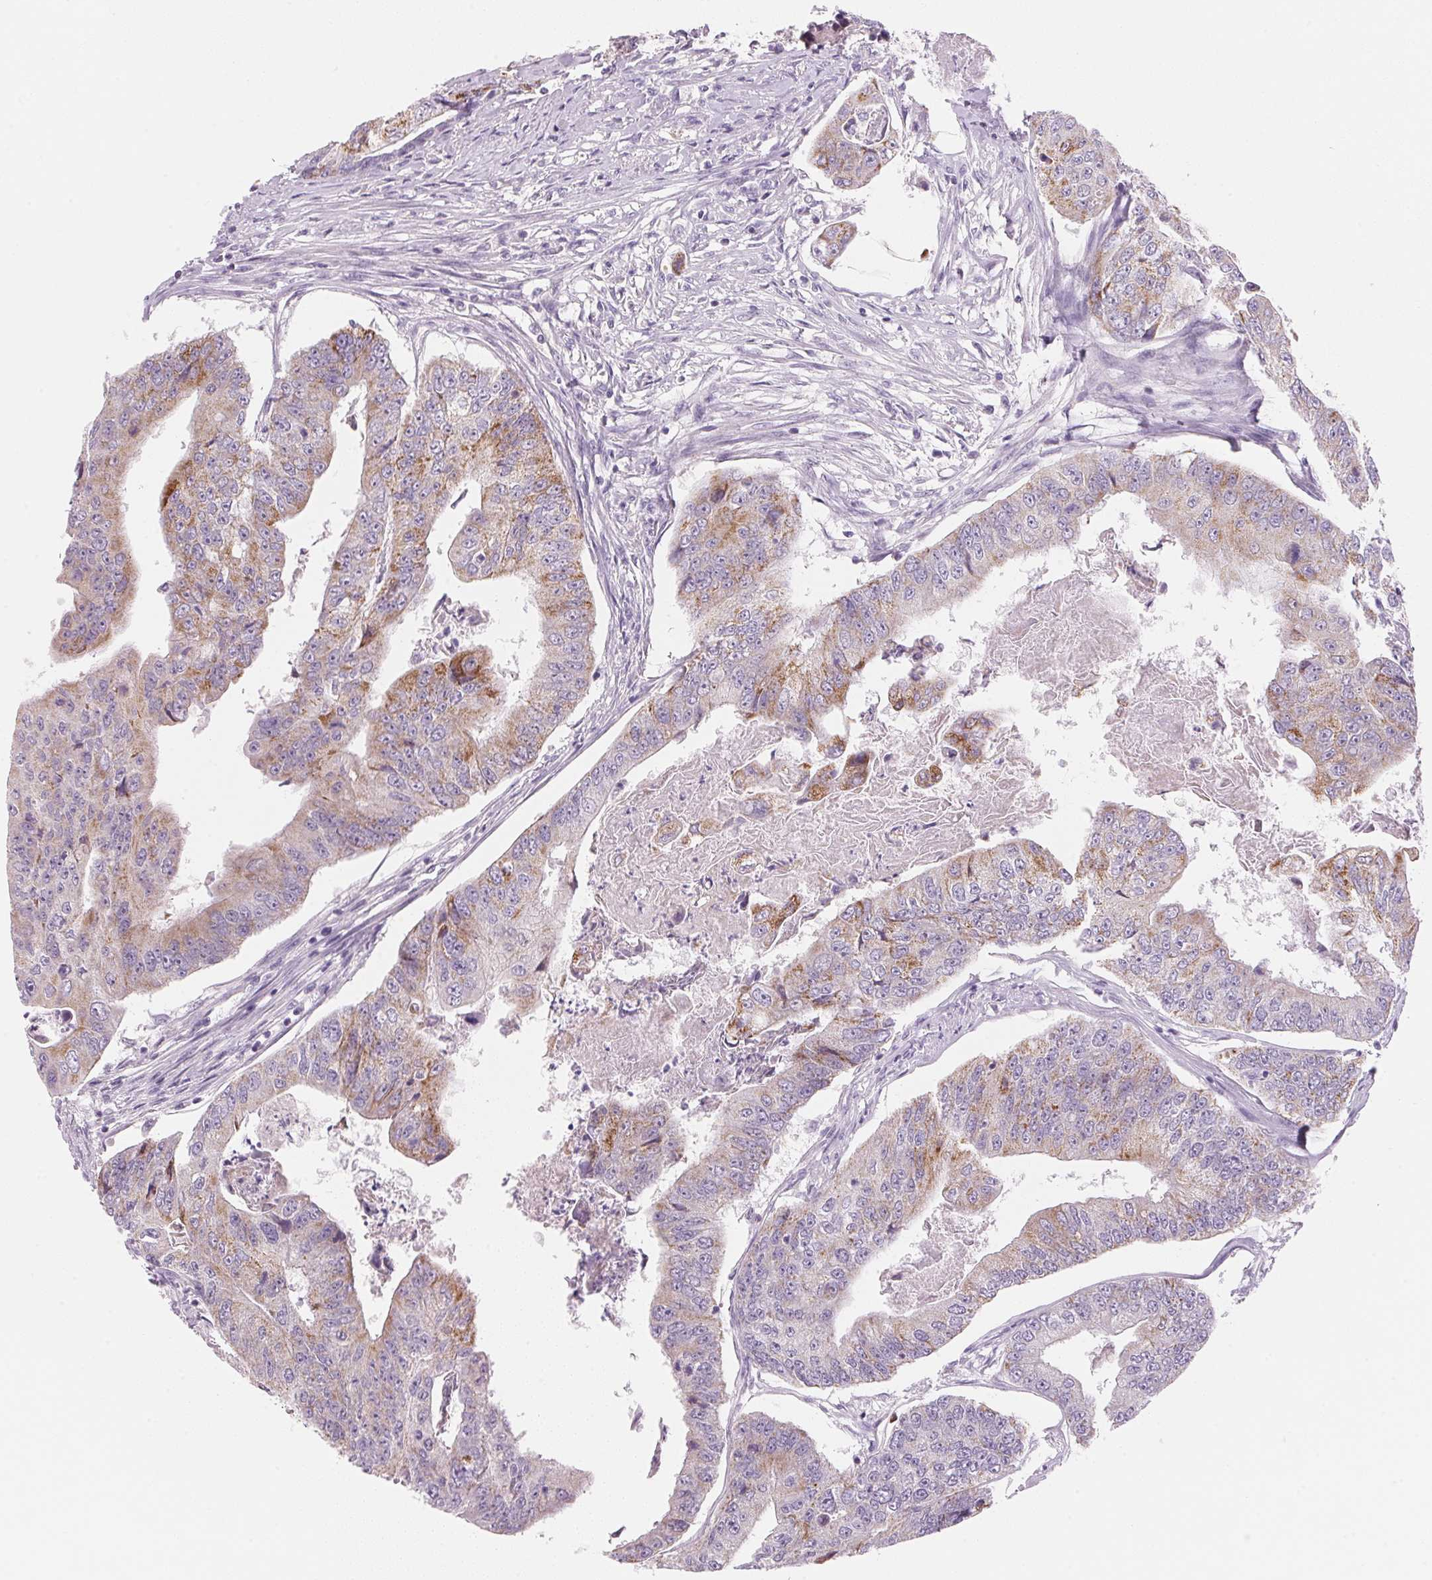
{"staining": {"intensity": "moderate", "quantity": "25%-75%", "location": "cytoplasmic/membranous"}, "tissue": "colorectal cancer", "cell_type": "Tumor cells", "image_type": "cancer", "snomed": [{"axis": "morphology", "description": "Adenocarcinoma, NOS"}, {"axis": "topography", "description": "Colon"}], "caption": "Adenocarcinoma (colorectal) stained for a protein (brown) demonstrates moderate cytoplasmic/membranous positive positivity in about 25%-75% of tumor cells.", "gene": "CYP11B1", "patient": {"sex": "female", "age": 67}}